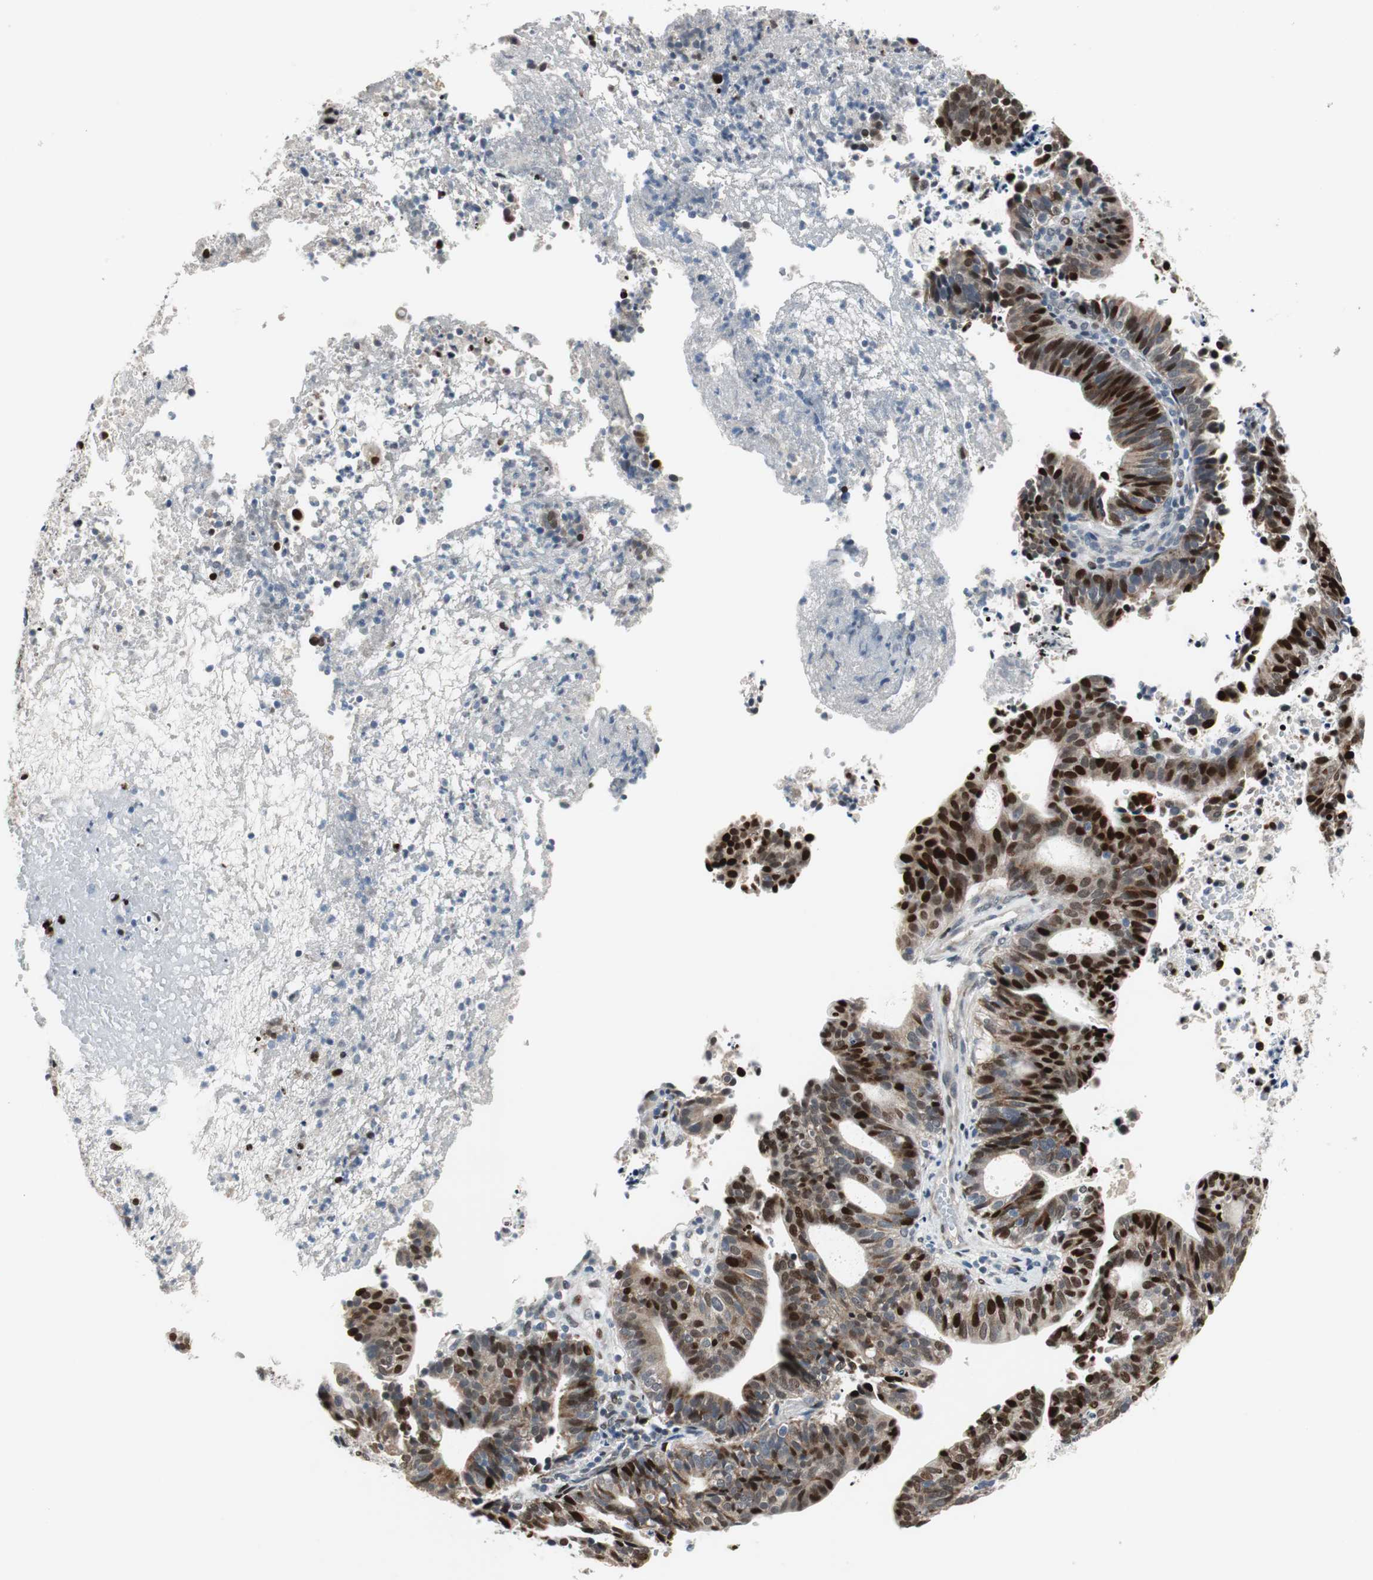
{"staining": {"intensity": "strong", "quantity": "25%-75%", "location": "nuclear"}, "tissue": "endometrial cancer", "cell_type": "Tumor cells", "image_type": "cancer", "snomed": [{"axis": "morphology", "description": "Adenocarcinoma, NOS"}, {"axis": "topography", "description": "Uterus"}], "caption": "Immunohistochemistry (IHC) (DAB) staining of endometrial cancer (adenocarcinoma) displays strong nuclear protein staining in about 25%-75% of tumor cells.", "gene": "AJUBA", "patient": {"sex": "female", "age": 83}}